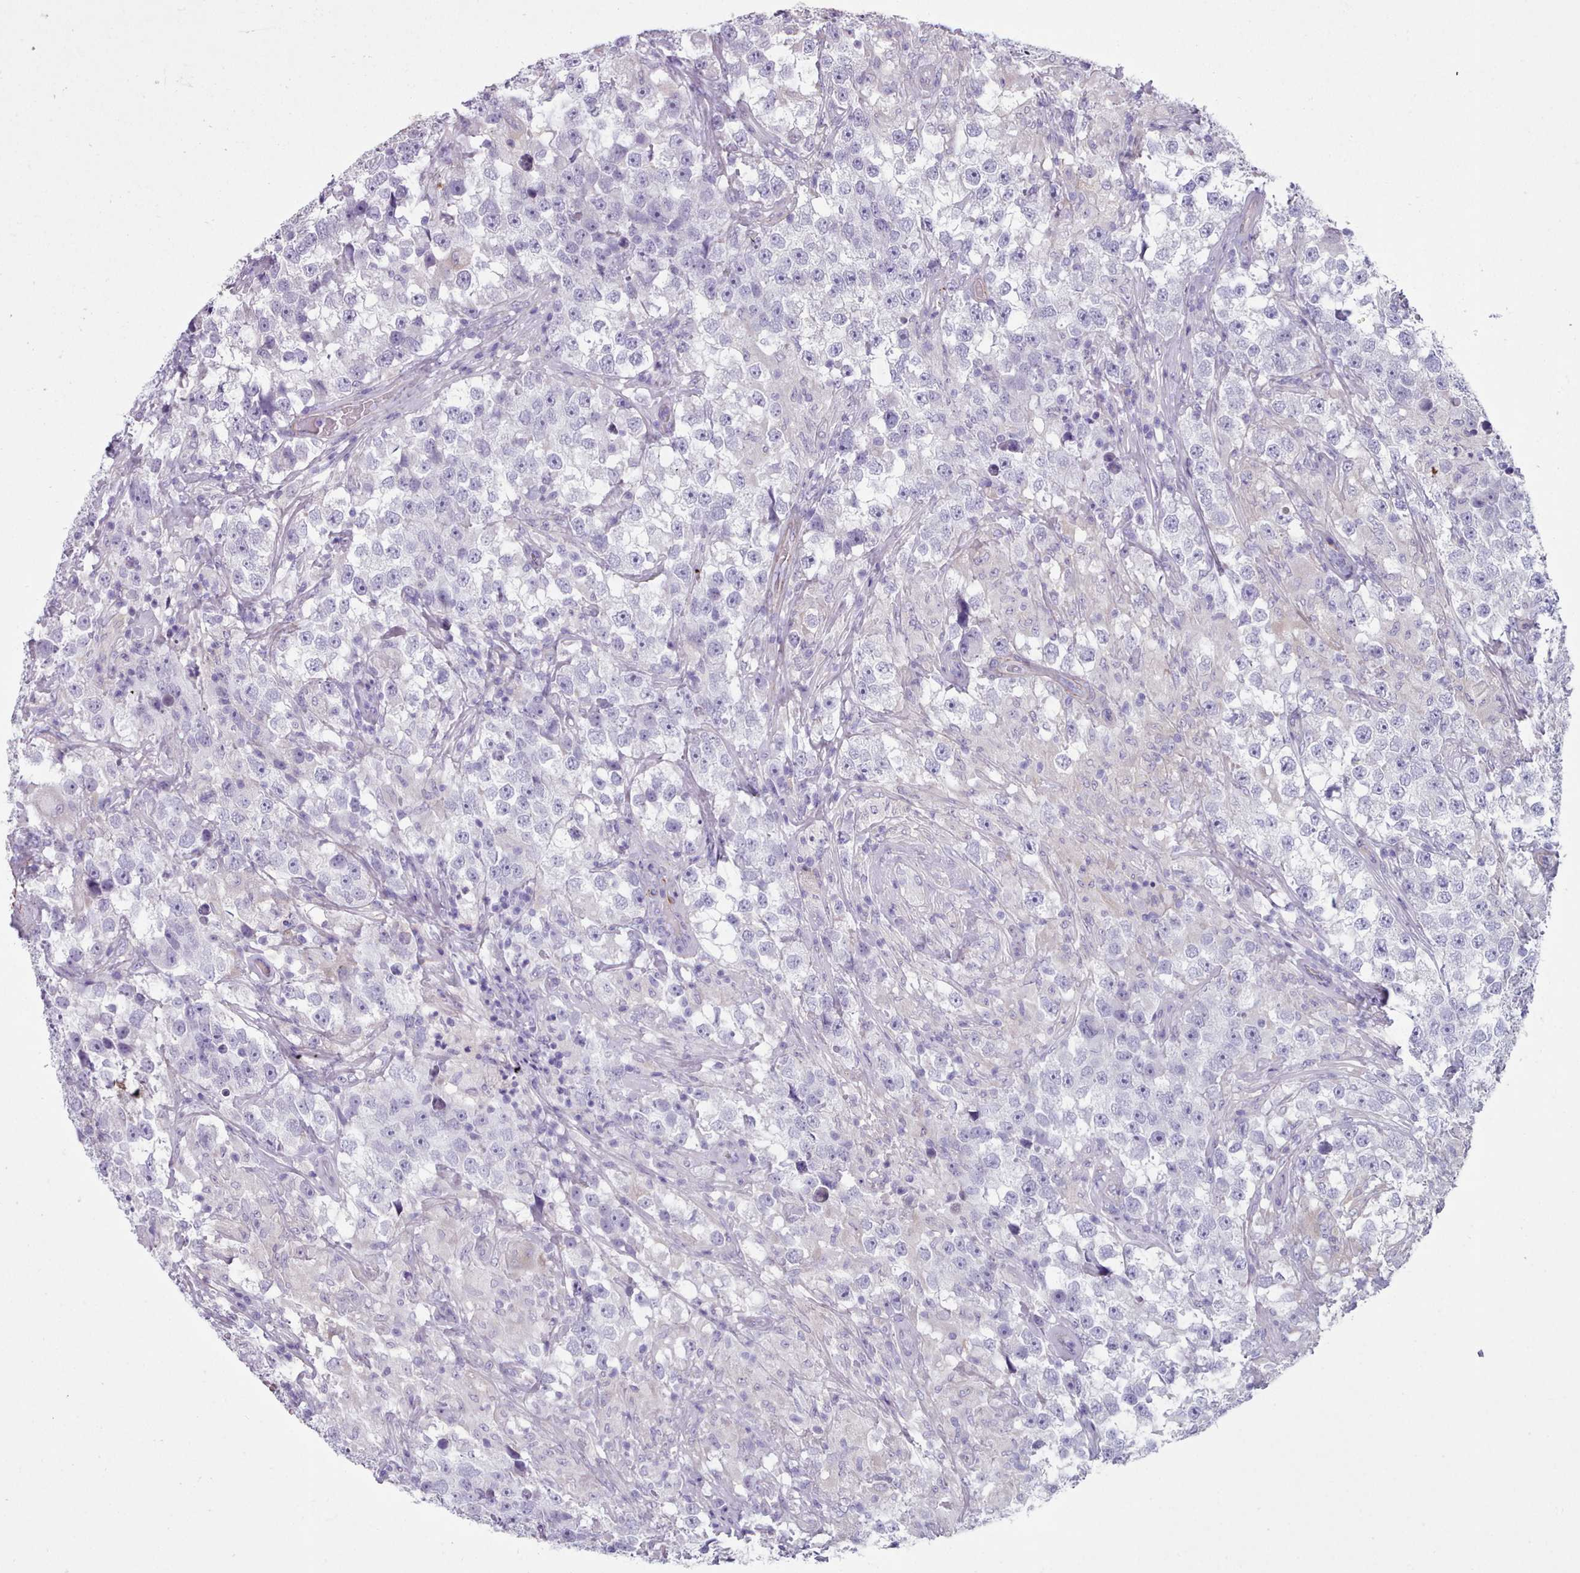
{"staining": {"intensity": "negative", "quantity": "none", "location": "none"}, "tissue": "testis cancer", "cell_type": "Tumor cells", "image_type": "cancer", "snomed": [{"axis": "morphology", "description": "Seminoma, NOS"}, {"axis": "topography", "description": "Testis"}], "caption": "Immunohistochemistry (IHC) micrograph of human testis cancer stained for a protein (brown), which exhibits no staining in tumor cells. (DAB immunohistochemistry (IHC) visualized using brightfield microscopy, high magnification).", "gene": "FPGS", "patient": {"sex": "male", "age": 46}}